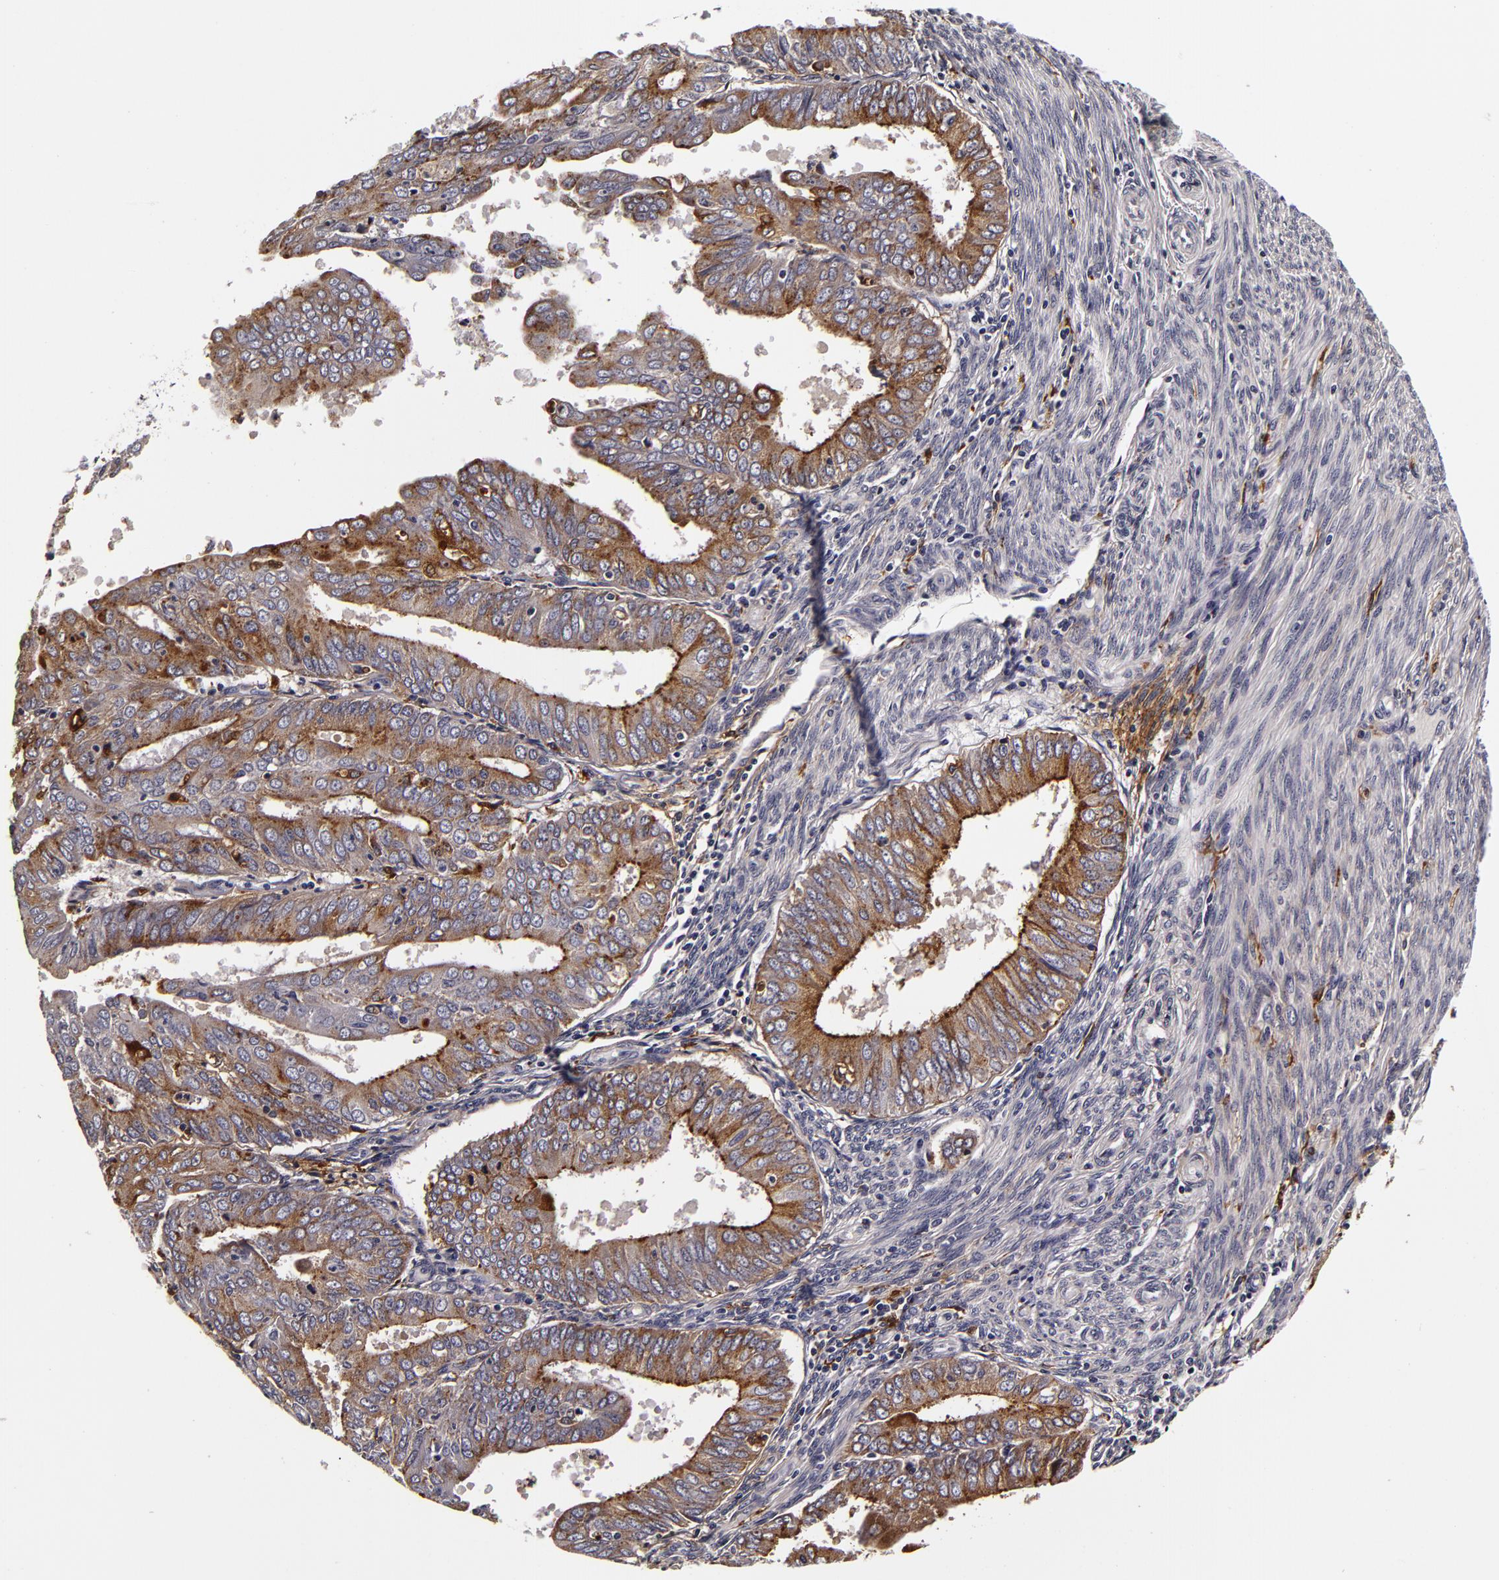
{"staining": {"intensity": "moderate", "quantity": ">75%", "location": "cytoplasmic/membranous"}, "tissue": "endometrial cancer", "cell_type": "Tumor cells", "image_type": "cancer", "snomed": [{"axis": "morphology", "description": "Adenocarcinoma, NOS"}, {"axis": "topography", "description": "Endometrium"}], "caption": "Protein staining by immunohistochemistry (IHC) demonstrates moderate cytoplasmic/membranous expression in about >75% of tumor cells in adenocarcinoma (endometrial). (Stains: DAB in brown, nuclei in blue, Microscopy: brightfield microscopy at high magnification).", "gene": "LGALS3BP", "patient": {"sex": "female", "age": 79}}